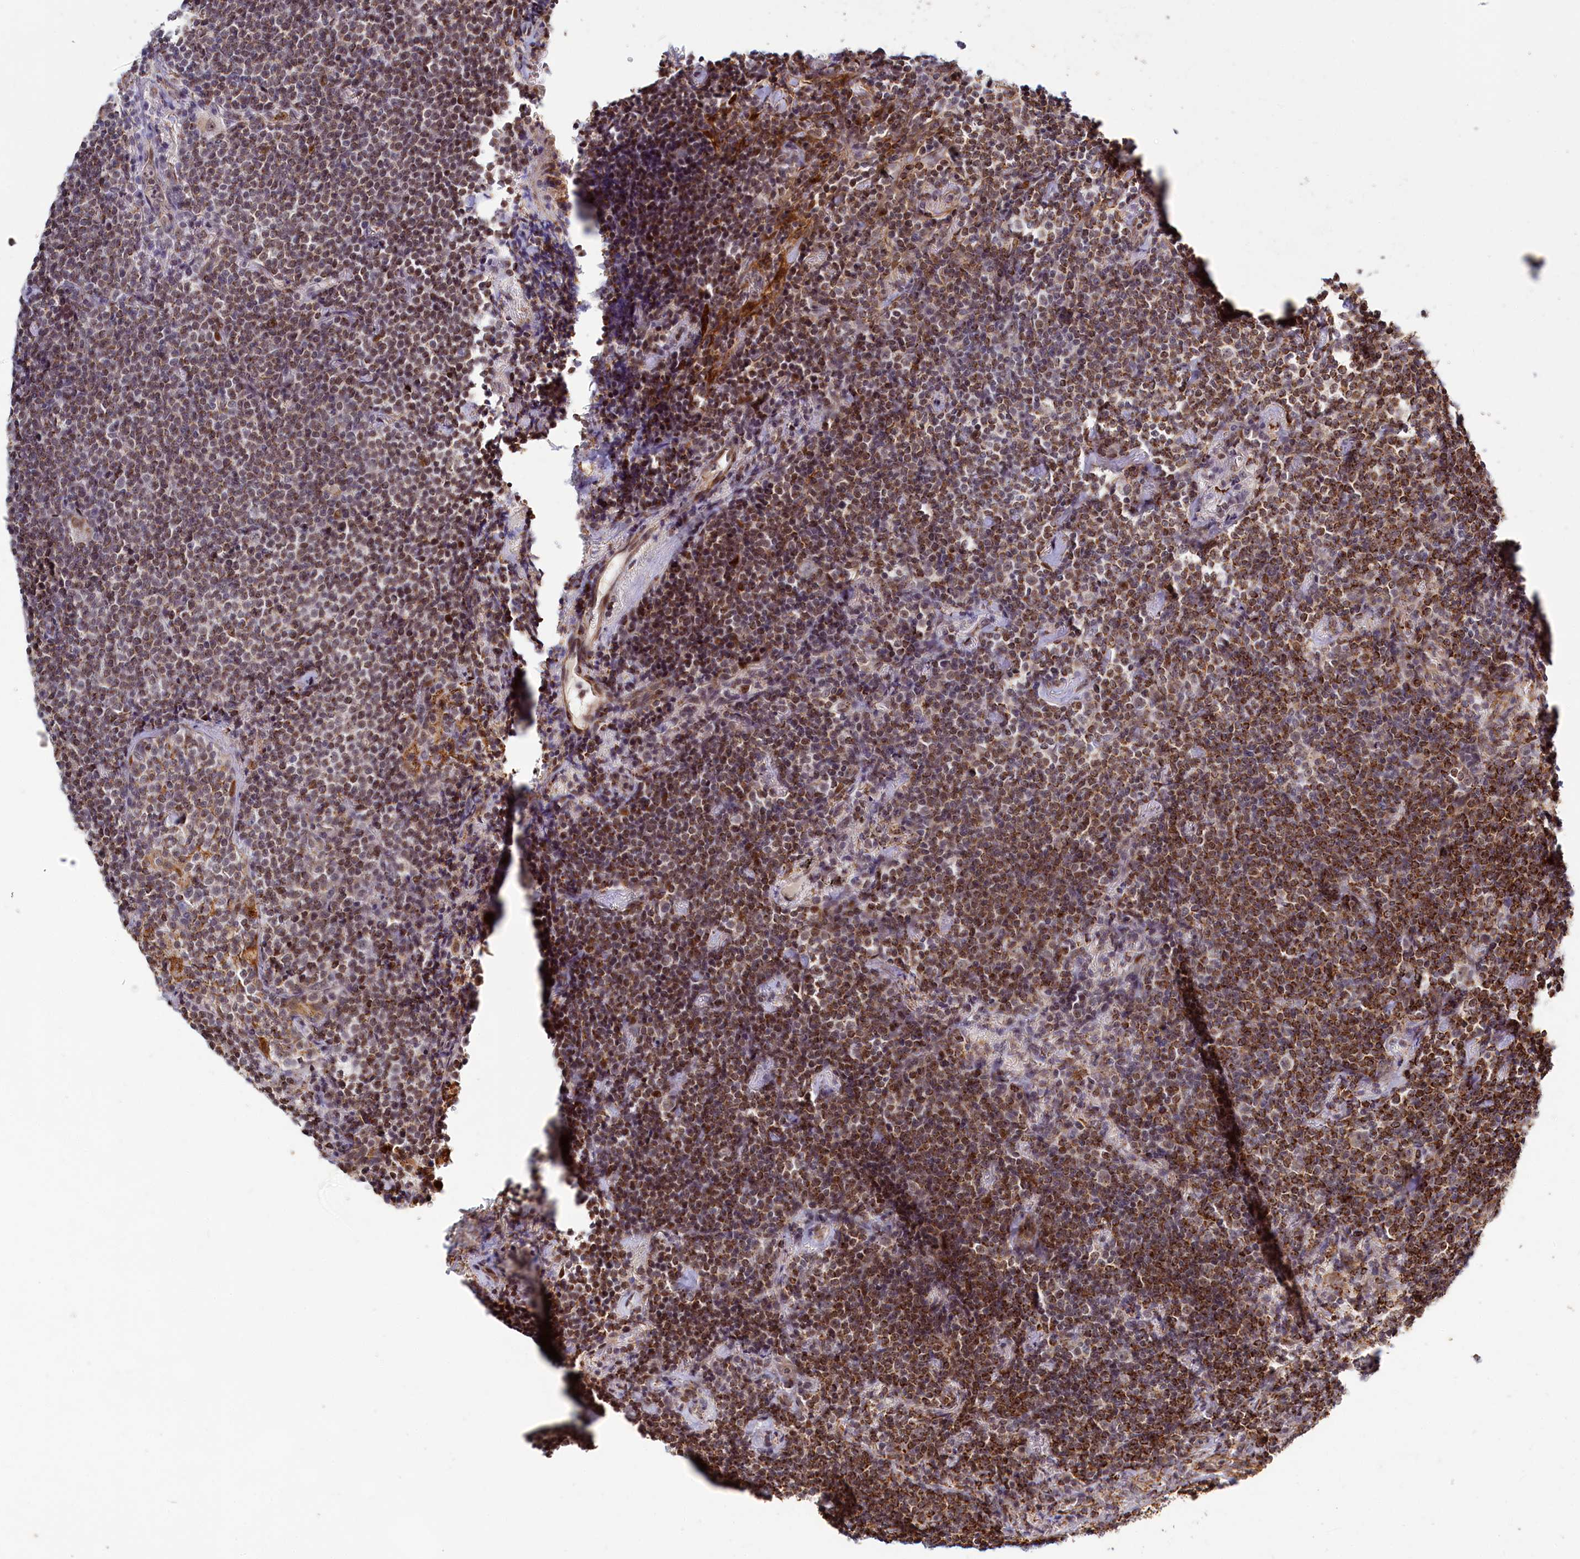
{"staining": {"intensity": "moderate", "quantity": ">75%", "location": "cytoplasmic/membranous"}, "tissue": "lymphoma", "cell_type": "Tumor cells", "image_type": "cancer", "snomed": [{"axis": "morphology", "description": "Malignant lymphoma, non-Hodgkin's type, Low grade"}, {"axis": "topography", "description": "Lung"}], "caption": "IHC image of human low-grade malignant lymphoma, non-Hodgkin's type stained for a protein (brown), which reveals medium levels of moderate cytoplasmic/membranous staining in approximately >75% of tumor cells.", "gene": "DYNC2H1", "patient": {"sex": "female", "age": 71}}